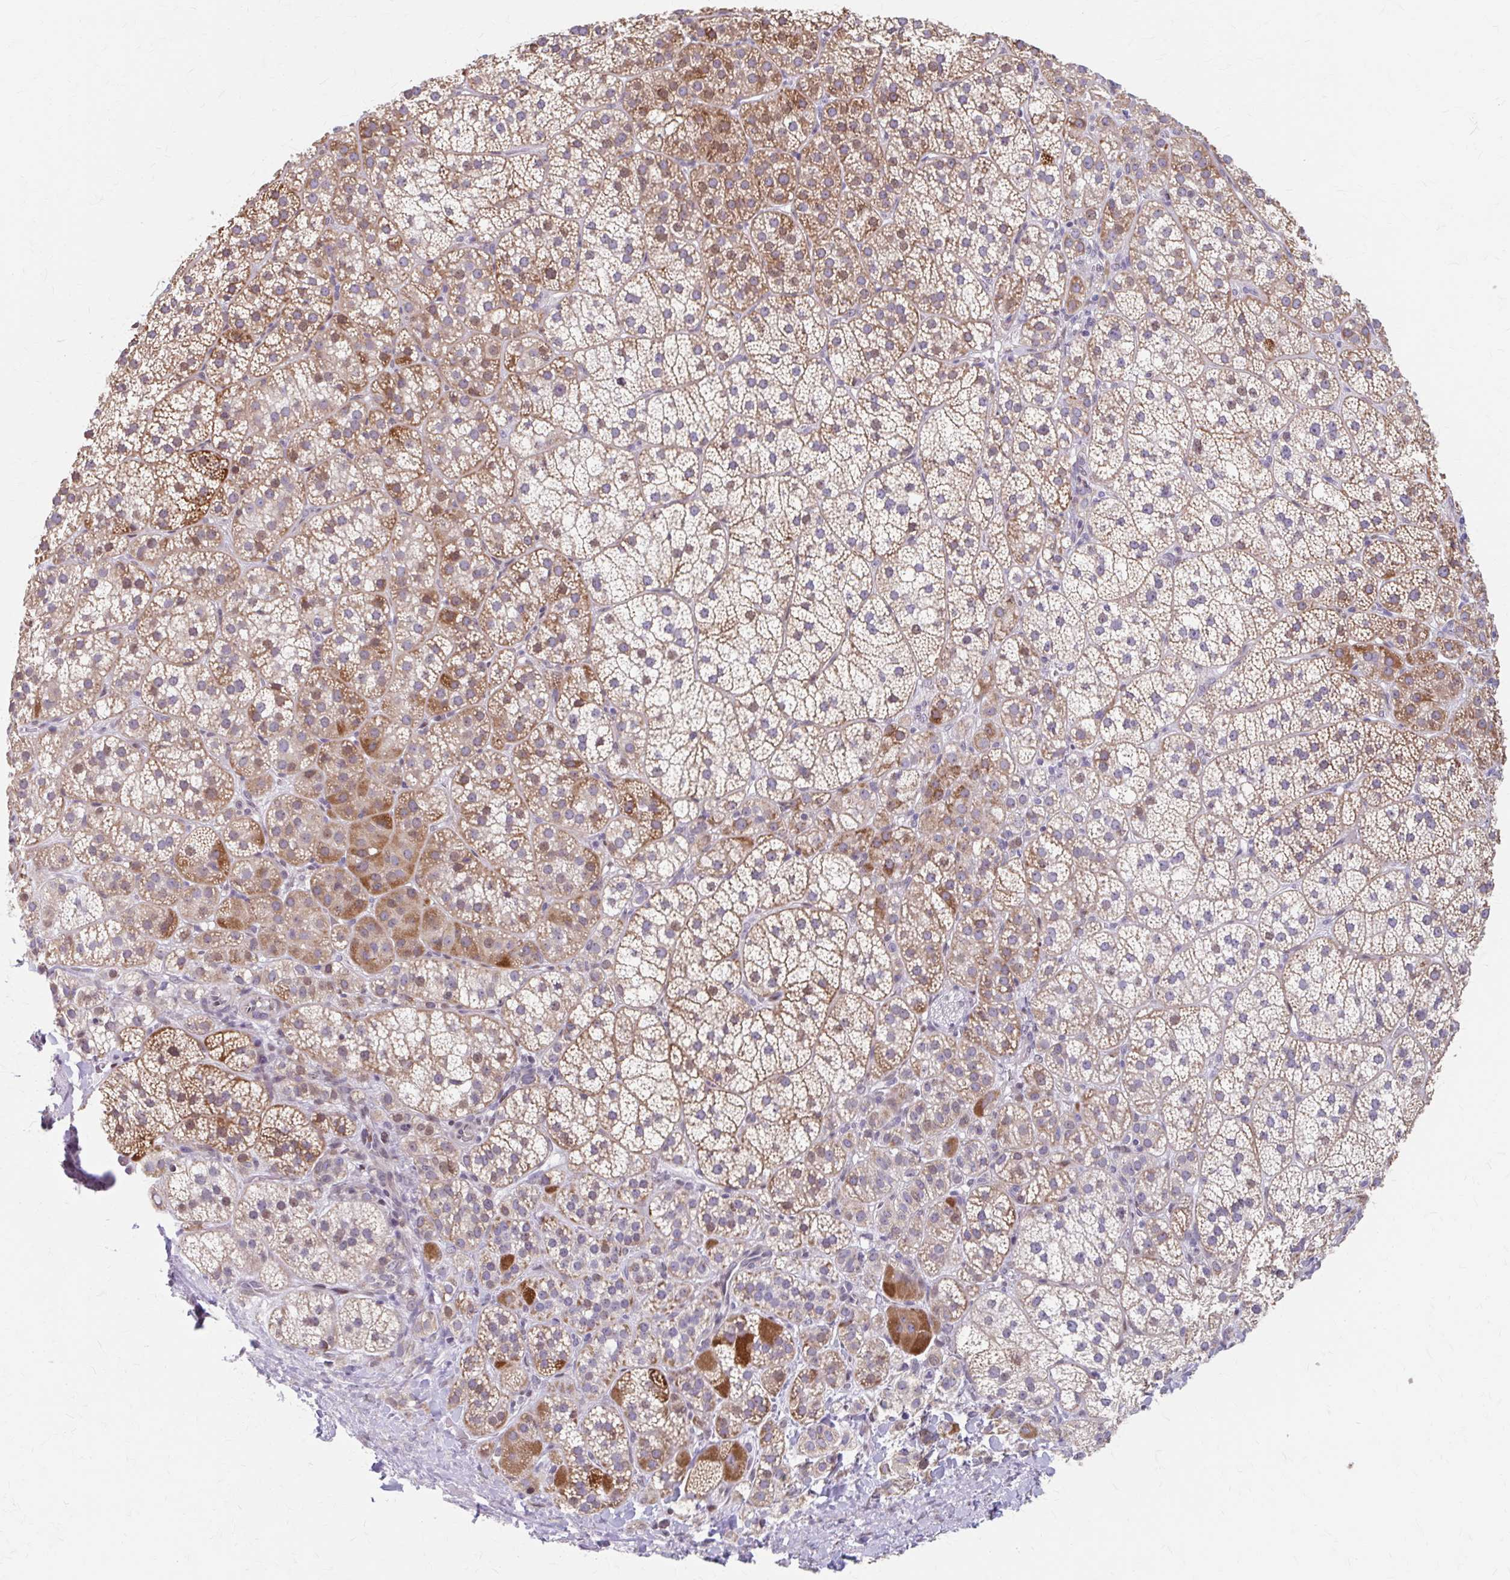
{"staining": {"intensity": "moderate", "quantity": ">75%", "location": "cytoplasmic/membranous"}, "tissue": "adrenal gland", "cell_type": "Glandular cells", "image_type": "normal", "snomed": [{"axis": "morphology", "description": "Normal tissue, NOS"}, {"axis": "topography", "description": "Adrenal gland"}], "caption": "DAB (3,3'-diaminobenzidine) immunohistochemical staining of normal human adrenal gland exhibits moderate cytoplasmic/membranous protein staining in approximately >75% of glandular cells. Nuclei are stained in blue.", "gene": "BEAN1", "patient": {"sex": "female", "age": 60}}